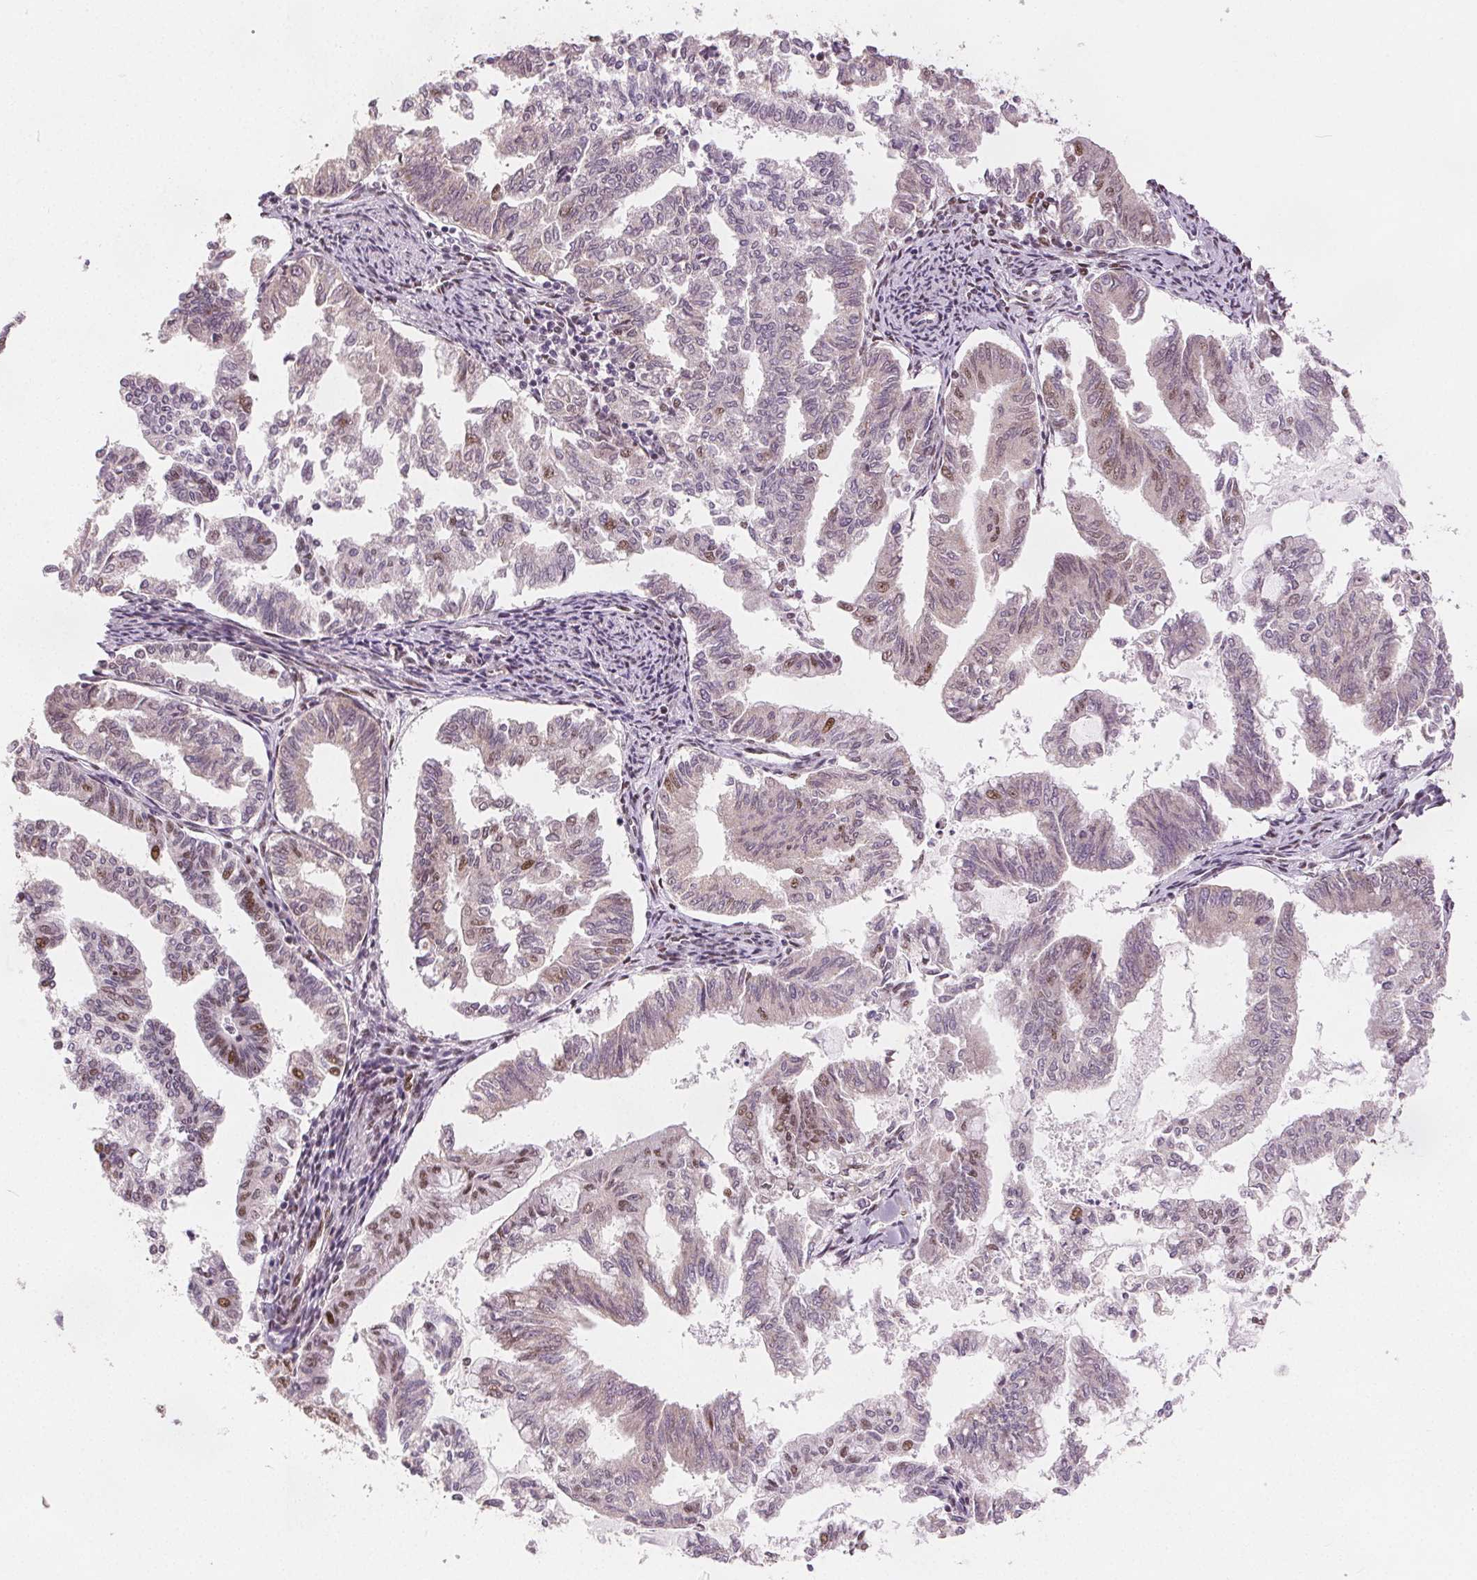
{"staining": {"intensity": "moderate", "quantity": "<25%", "location": "nuclear"}, "tissue": "endometrial cancer", "cell_type": "Tumor cells", "image_type": "cancer", "snomed": [{"axis": "morphology", "description": "Adenocarcinoma, NOS"}, {"axis": "topography", "description": "Endometrium"}], "caption": "Immunohistochemistry (DAB (3,3'-diaminobenzidine)) staining of endometrial cancer shows moderate nuclear protein expression in about <25% of tumor cells.", "gene": "ZNF703", "patient": {"sex": "female", "age": 79}}